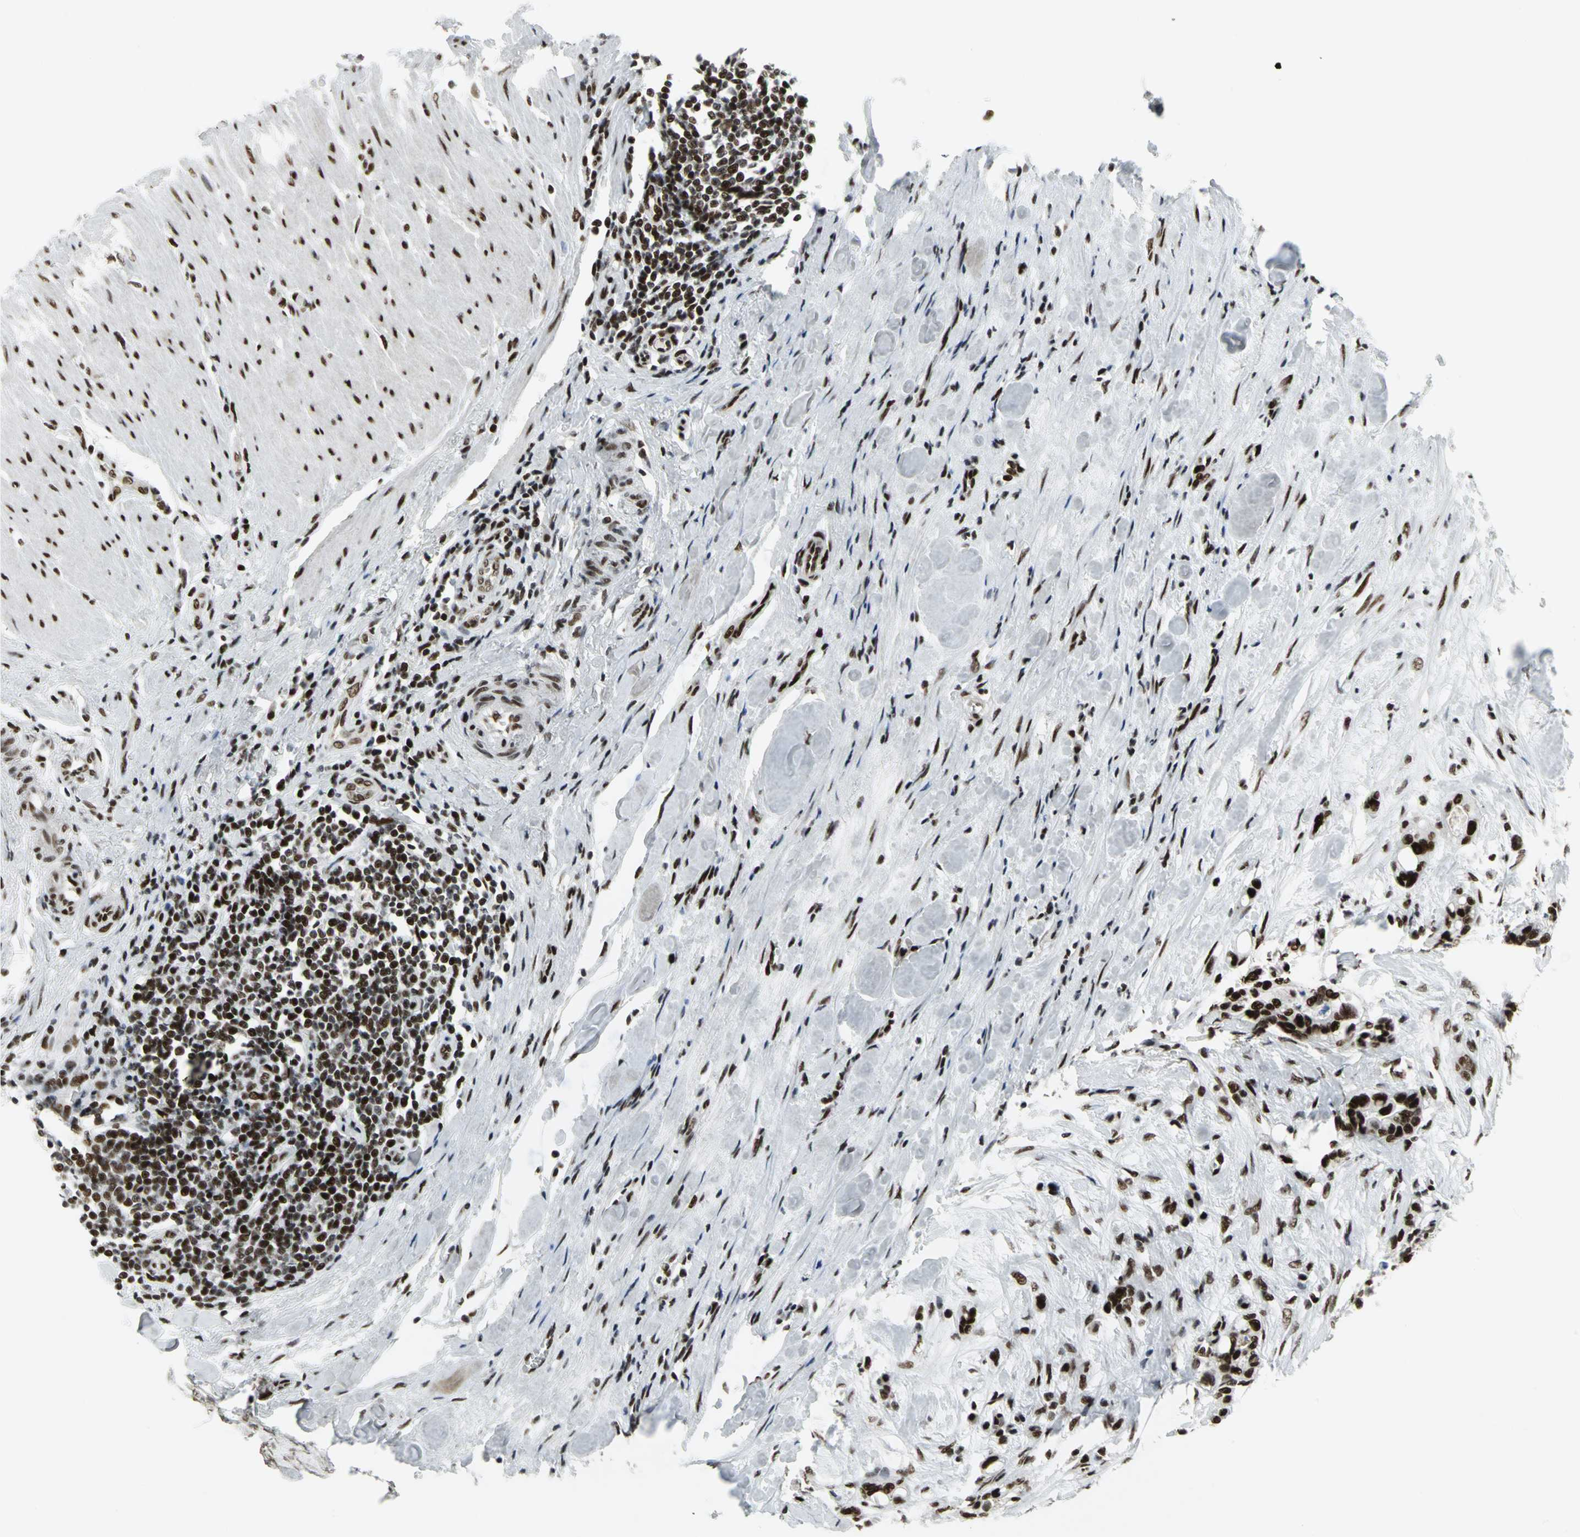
{"staining": {"intensity": "strong", "quantity": ">75%", "location": "nuclear"}, "tissue": "colorectal cancer", "cell_type": "Tumor cells", "image_type": "cancer", "snomed": [{"axis": "morphology", "description": "Adenocarcinoma, NOS"}, {"axis": "topography", "description": "Colon"}], "caption": "IHC histopathology image of neoplastic tissue: colorectal adenocarcinoma stained using immunohistochemistry exhibits high levels of strong protein expression localized specifically in the nuclear of tumor cells, appearing as a nuclear brown color.", "gene": "SMARCA4", "patient": {"sex": "male", "age": 82}}